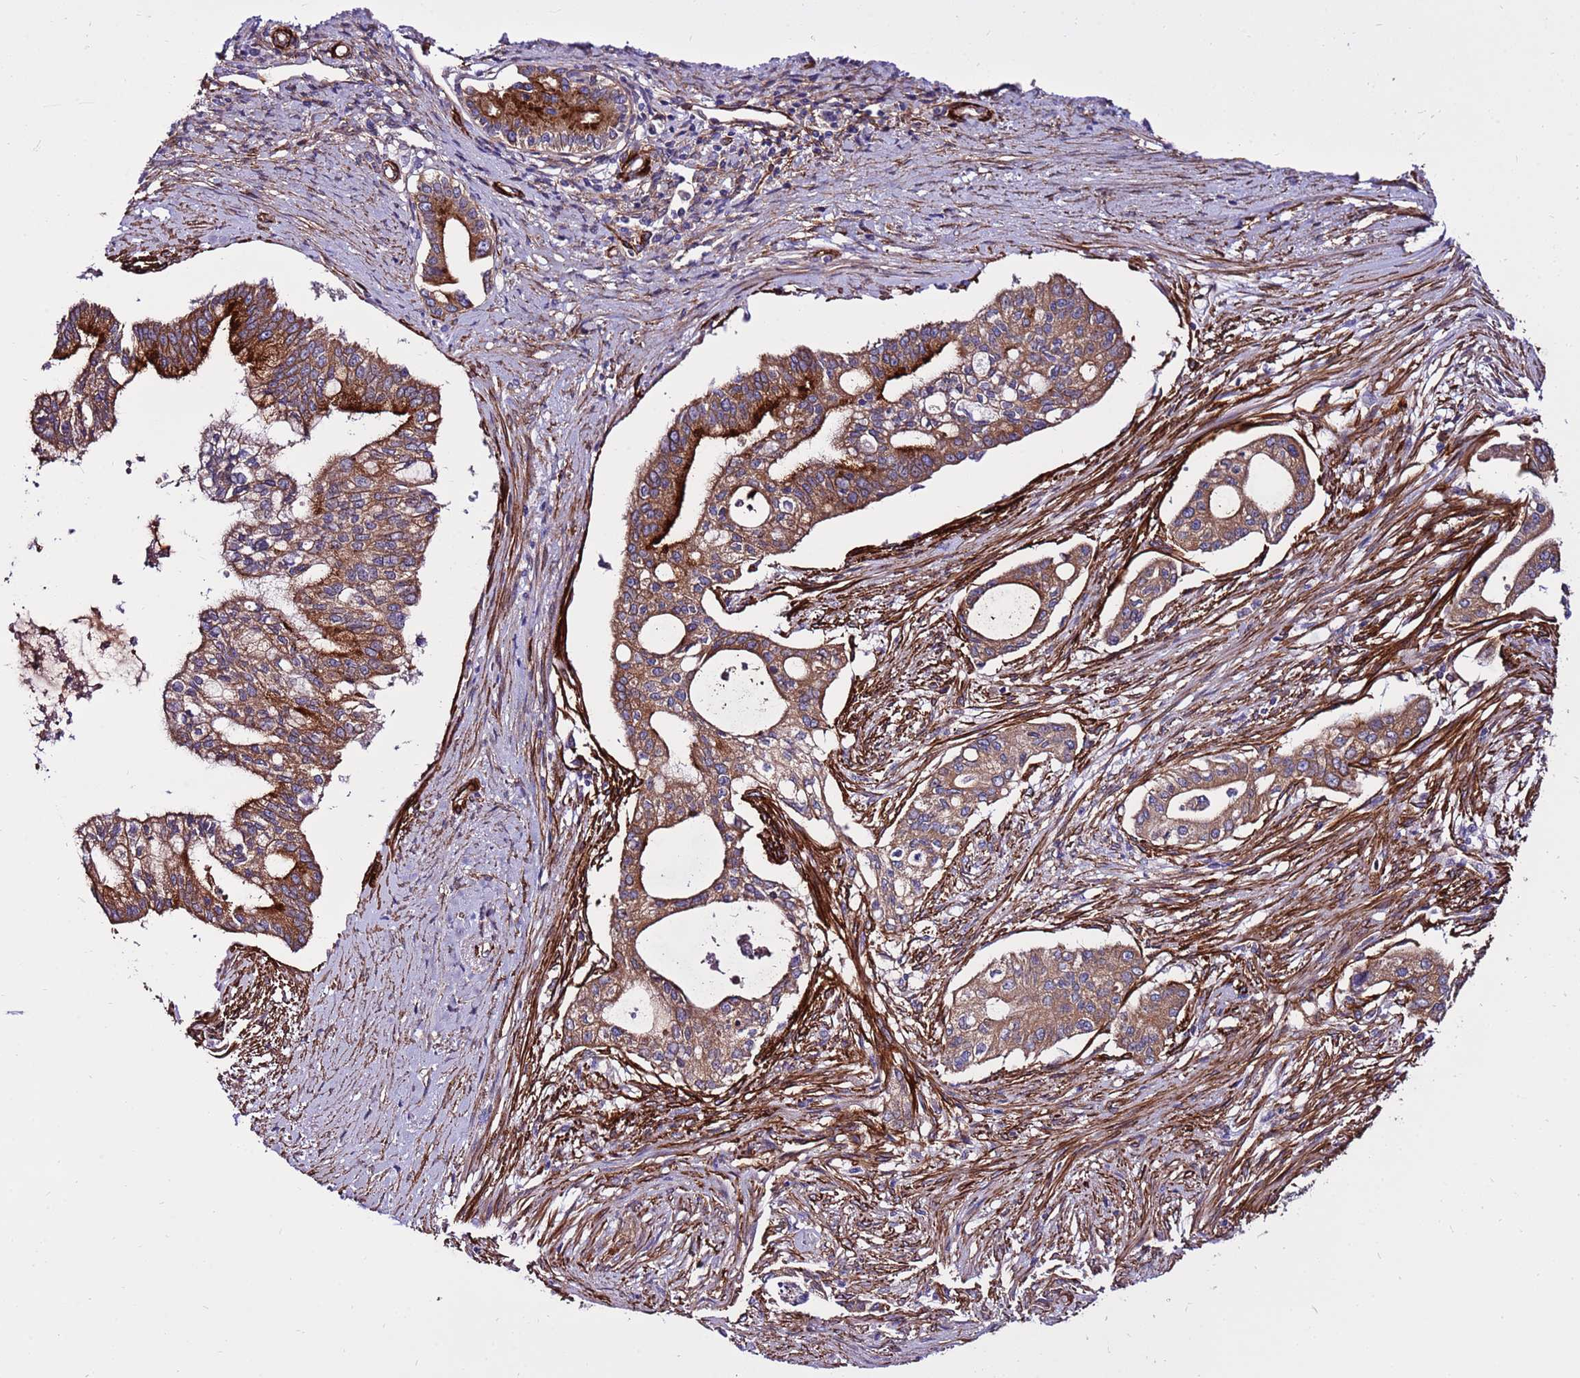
{"staining": {"intensity": "moderate", "quantity": ">75%", "location": "cytoplasmic/membranous"}, "tissue": "pancreatic cancer", "cell_type": "Tumor cells", "image_type": "cancer", "snomed": [{"axis": "morphology", "description": "Adenocarcinoma, NOS"}, {"axis": "topography", "description": "Pancreas"}], "caption": "This is an image of immunohistochemistry (IHC) staining of pancreatic cancer (adenocarcinoma), which shows moderate expression in the cytoplasmic/membranous of tumor cells.", "gene": "EI24", "patient": {"sex": "male", "age": 46}}